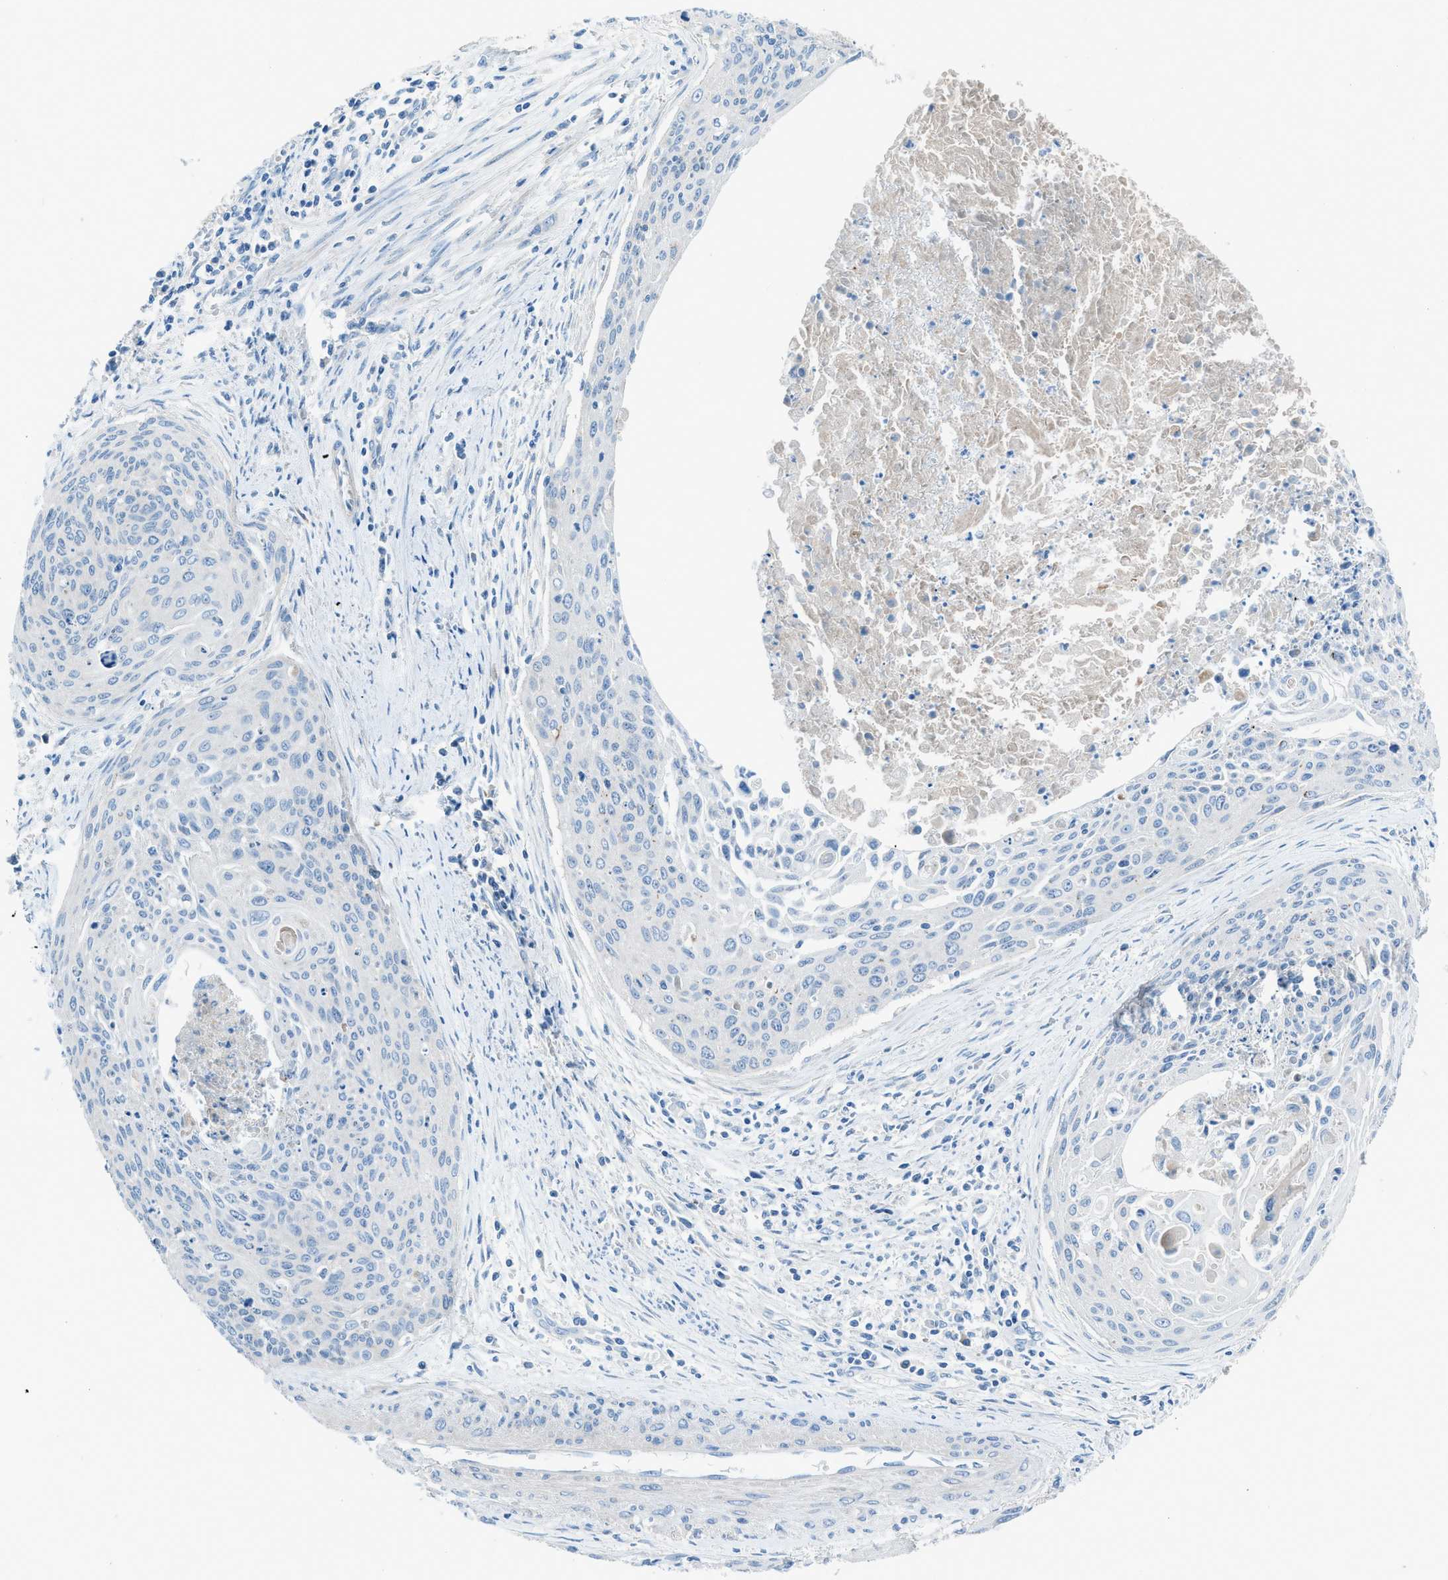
{"staining": {"intensity": "negative", "quantity": "none", "location": "none"}, "tissue": "cervical cancer", "cell_type": "Tumor cells", "image_type": "cancer", "snomed": [{"axis": "morphology", "description": "Squamous cell carcinoma, NOS"}, {"axis": "topography", "description": "Cervix"}], "caption": "IHC photomicrograph of neoplastic tissue: squamous cell carcinoma (cervical) stained with DAB shows no significant protein expression in tumor cells.", "gene": "C5AR2", "patient": {"sex": "female", "age": 55}}